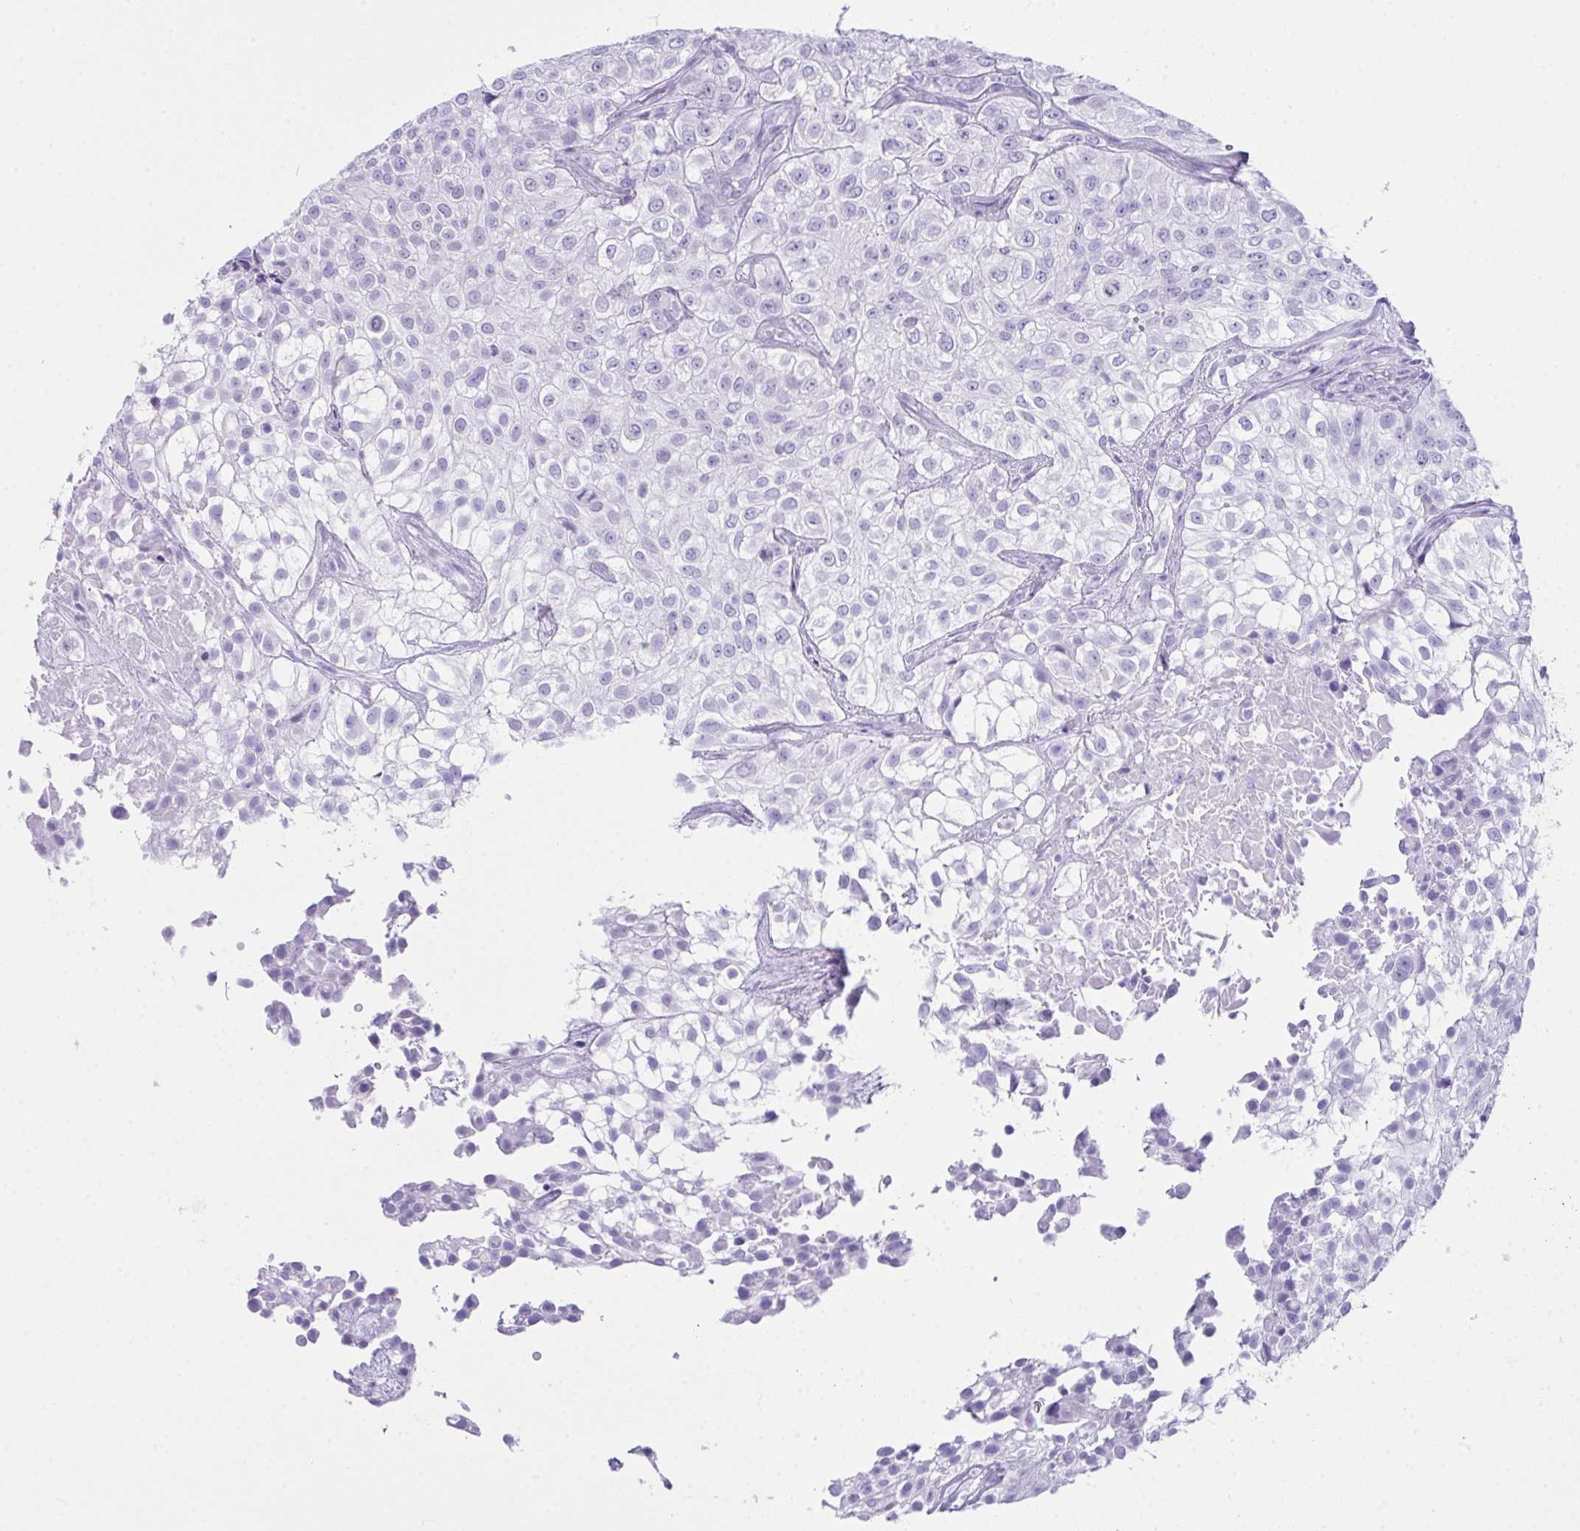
{"staining": {"intensity": "negative", "quantity": "none", "location": "none"}, "tissue": "urothelial cancer", "cell_type": "Tumor cells", "image_type": "cancer", "snomed": [{"axis": "morphology", "description": "Urothelial carcinoma, High grade"}, {"axis": "topography", "description": "Urinary bladder"}], "caption": "High power microscopy photomicrograph of an immunohistochemistry micrograph of high-grade urothelial carcinoma, revealing no significant staining in tumor cells.", "gene": "LGALS4", "patient": {"sex": "male", "age": 56}}